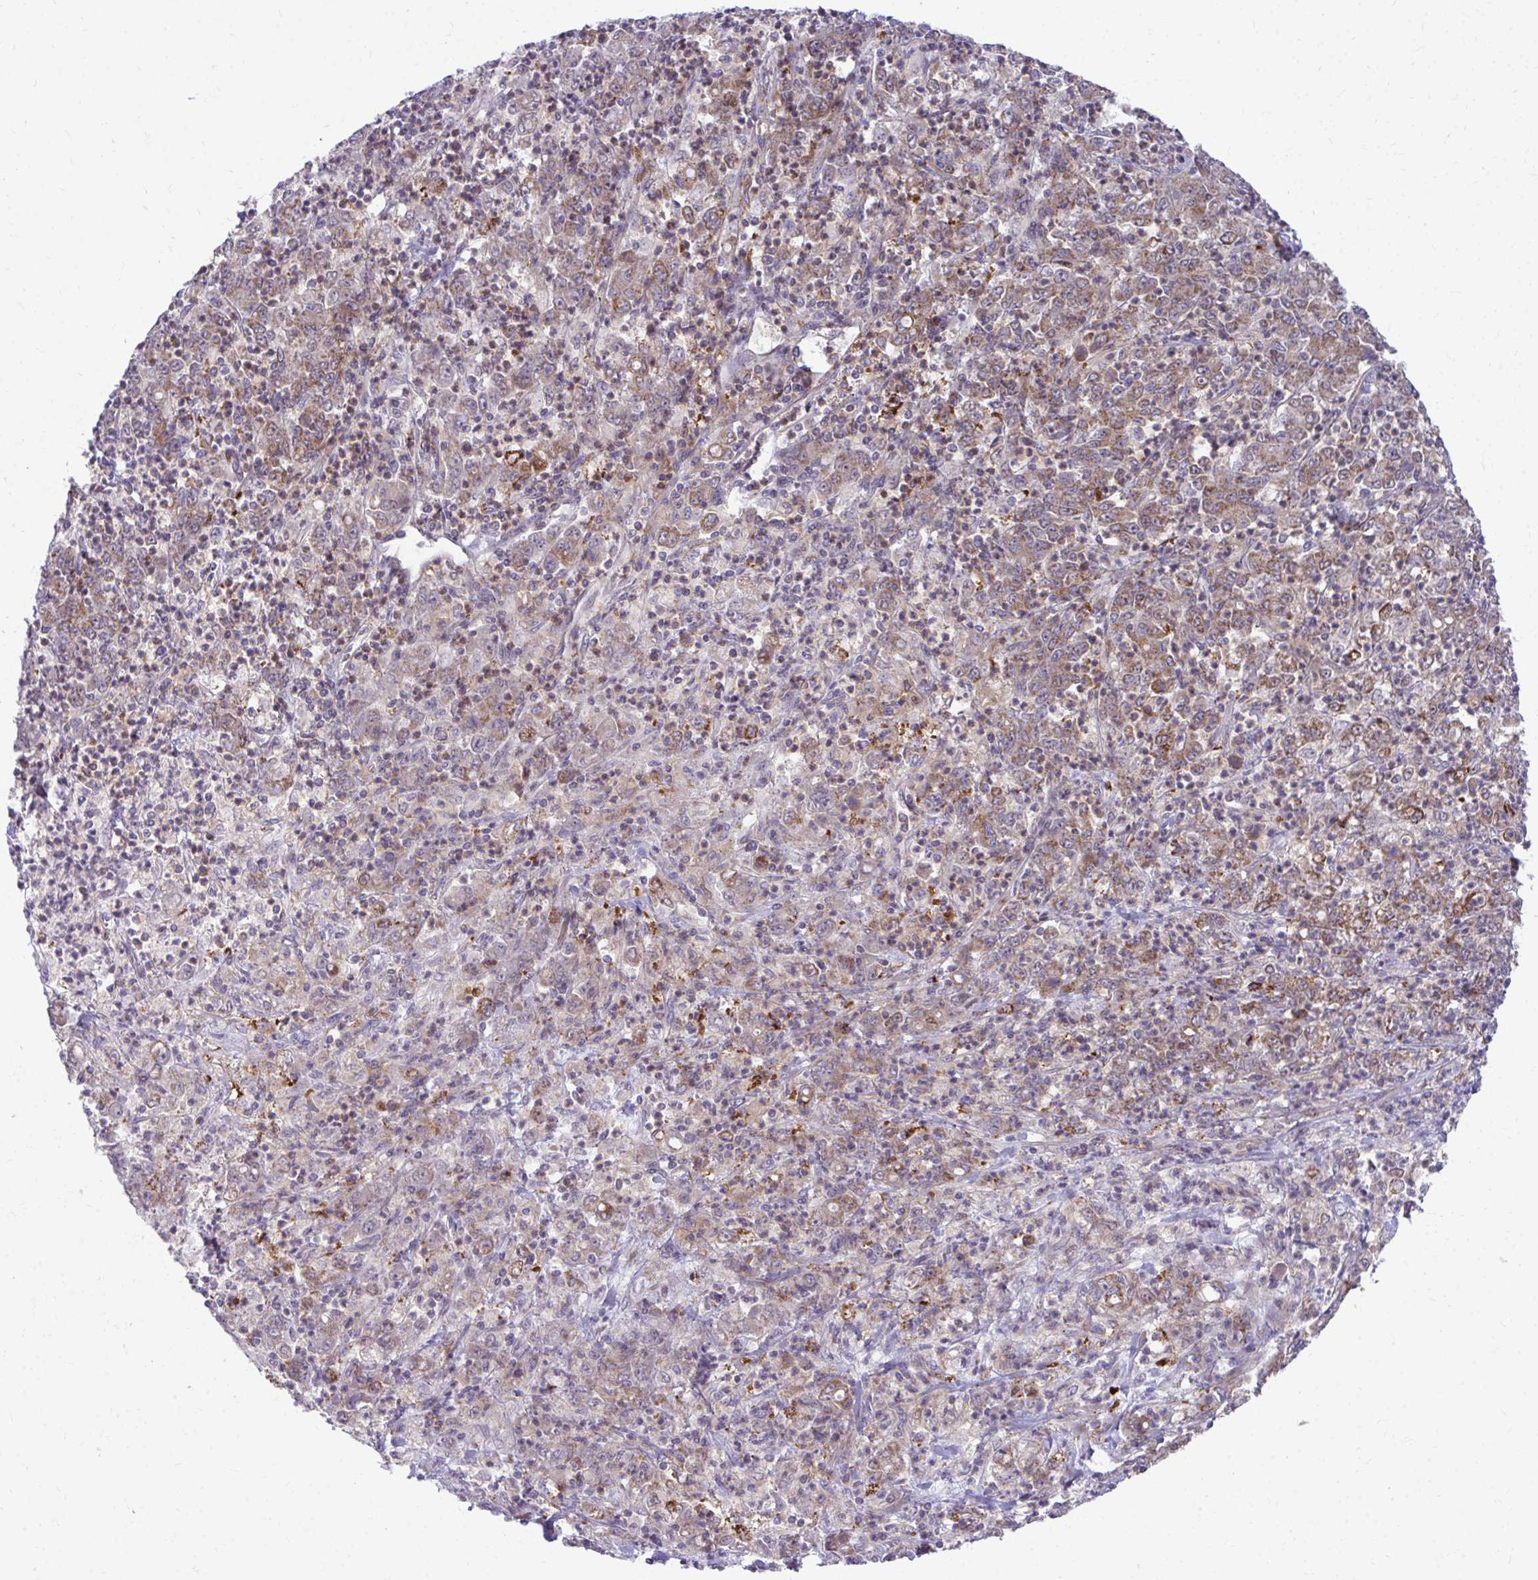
{"staining": {"intensity": "moderate", "quantity": "25%-75%", "location": "cytoplasmic/membranous"}, "tissue": "stomach cancer", "cell_type": "Tumor cells", "image_type": "cancer", "snomed": [{"axis": "morphology", "description": "Adenocarcinoma, NOS"}, {"axis": "topography", "description": "Stomach, lower"}], "caption": "Human adenocarcinoma (stomach) stained with a brown dye displays moderate cytoplasmic/membranous positive expression in approximately 25%-75% of tumor cells.", "gene": "C16orf54", "patient": {"sex": "female", "age": 71}}